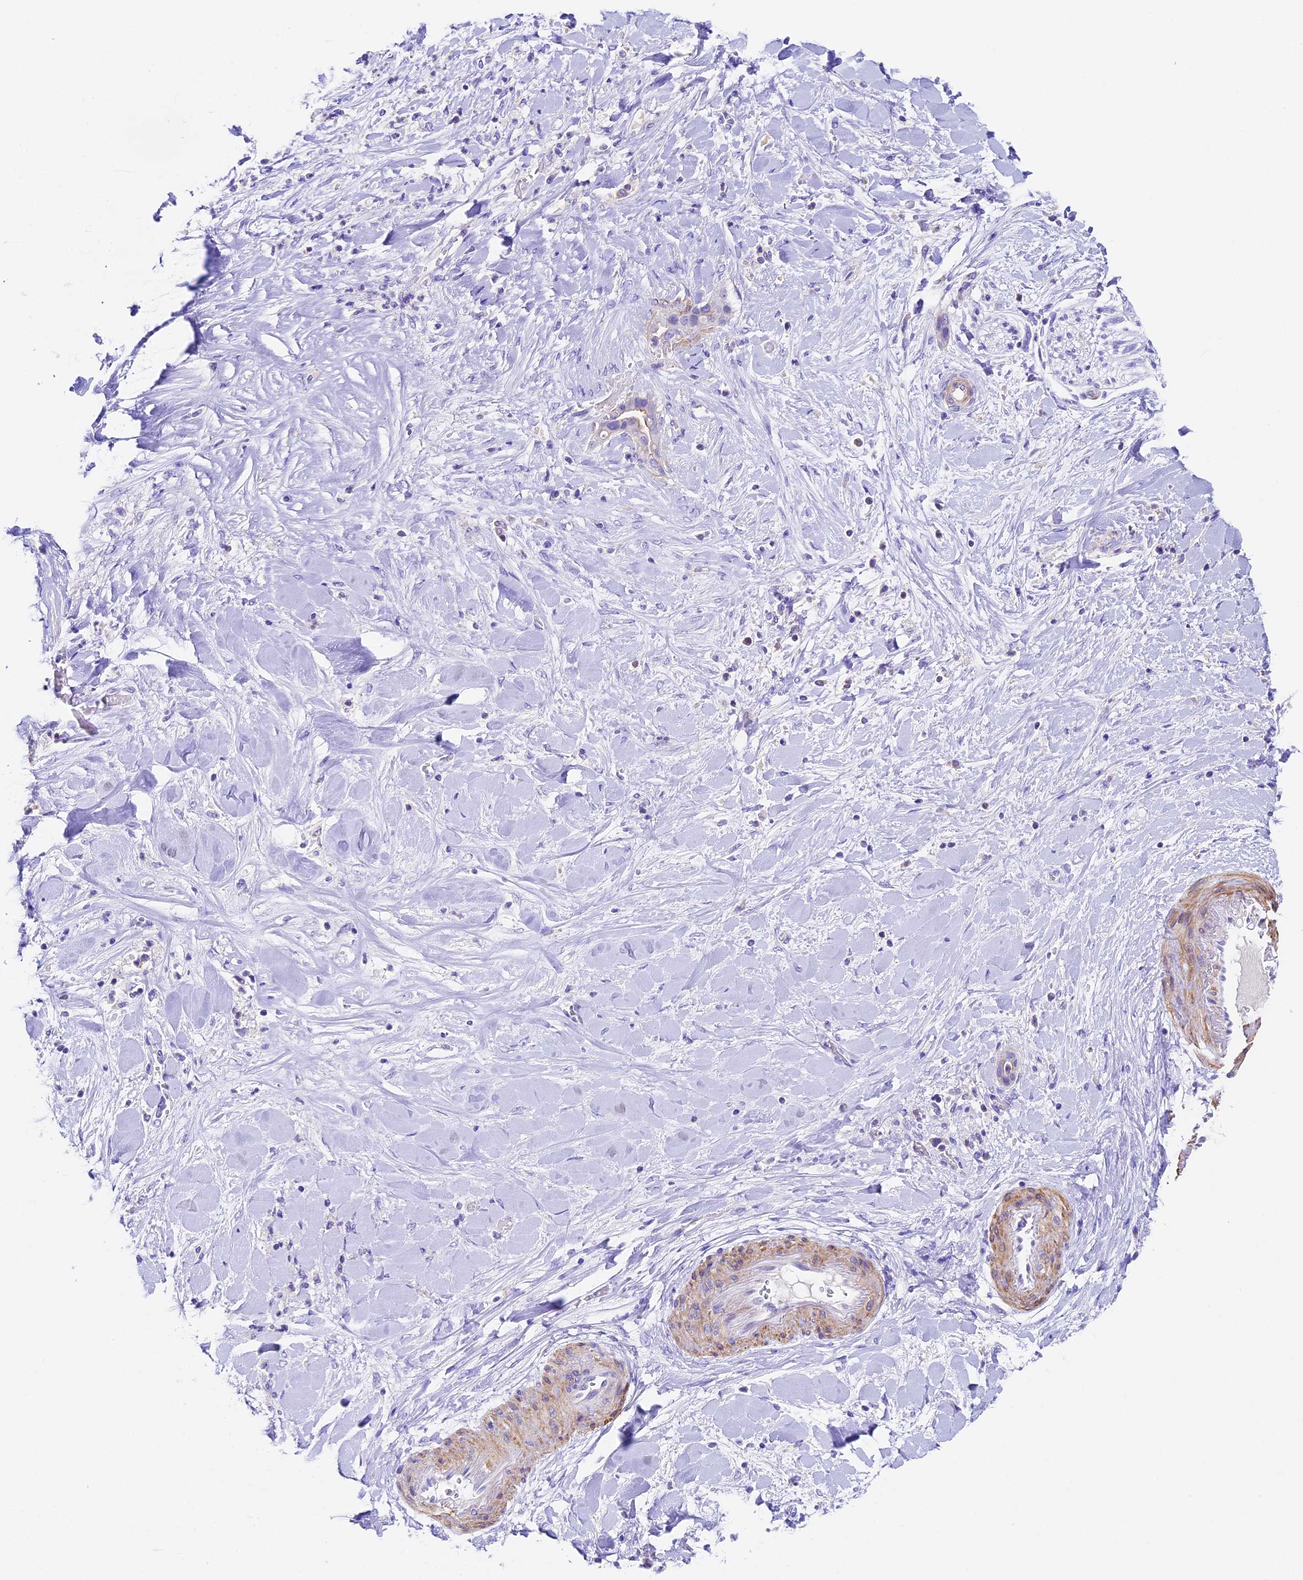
{"staining": {"intensity": "negative", "quantity": "none", "location": "none"}, "tissue": "liver cancer", "cell_type": "Tumor cells", "image_type": "cancer", "snomed": [{"axis": "morphology", "description": "Cholangiocarcinoma"}, {"axis": "topography", "description": "Liver"}], "caption": "High magnification brightfield microscopy of liver cancer (cholangiocarcinoma) stained with DAB (3,3'-diaminobenzidine) (brown) and counterstained with hematoxylin (blue): tumor cells show no significant expression. The staining is performed using DAB (3,3'-diaminobenzidine) brown chromogen with nuclei counter-stained in using hematoxylin.", "gene": "TBC1D1", "patient": {"sex": "female", "age": 54}}